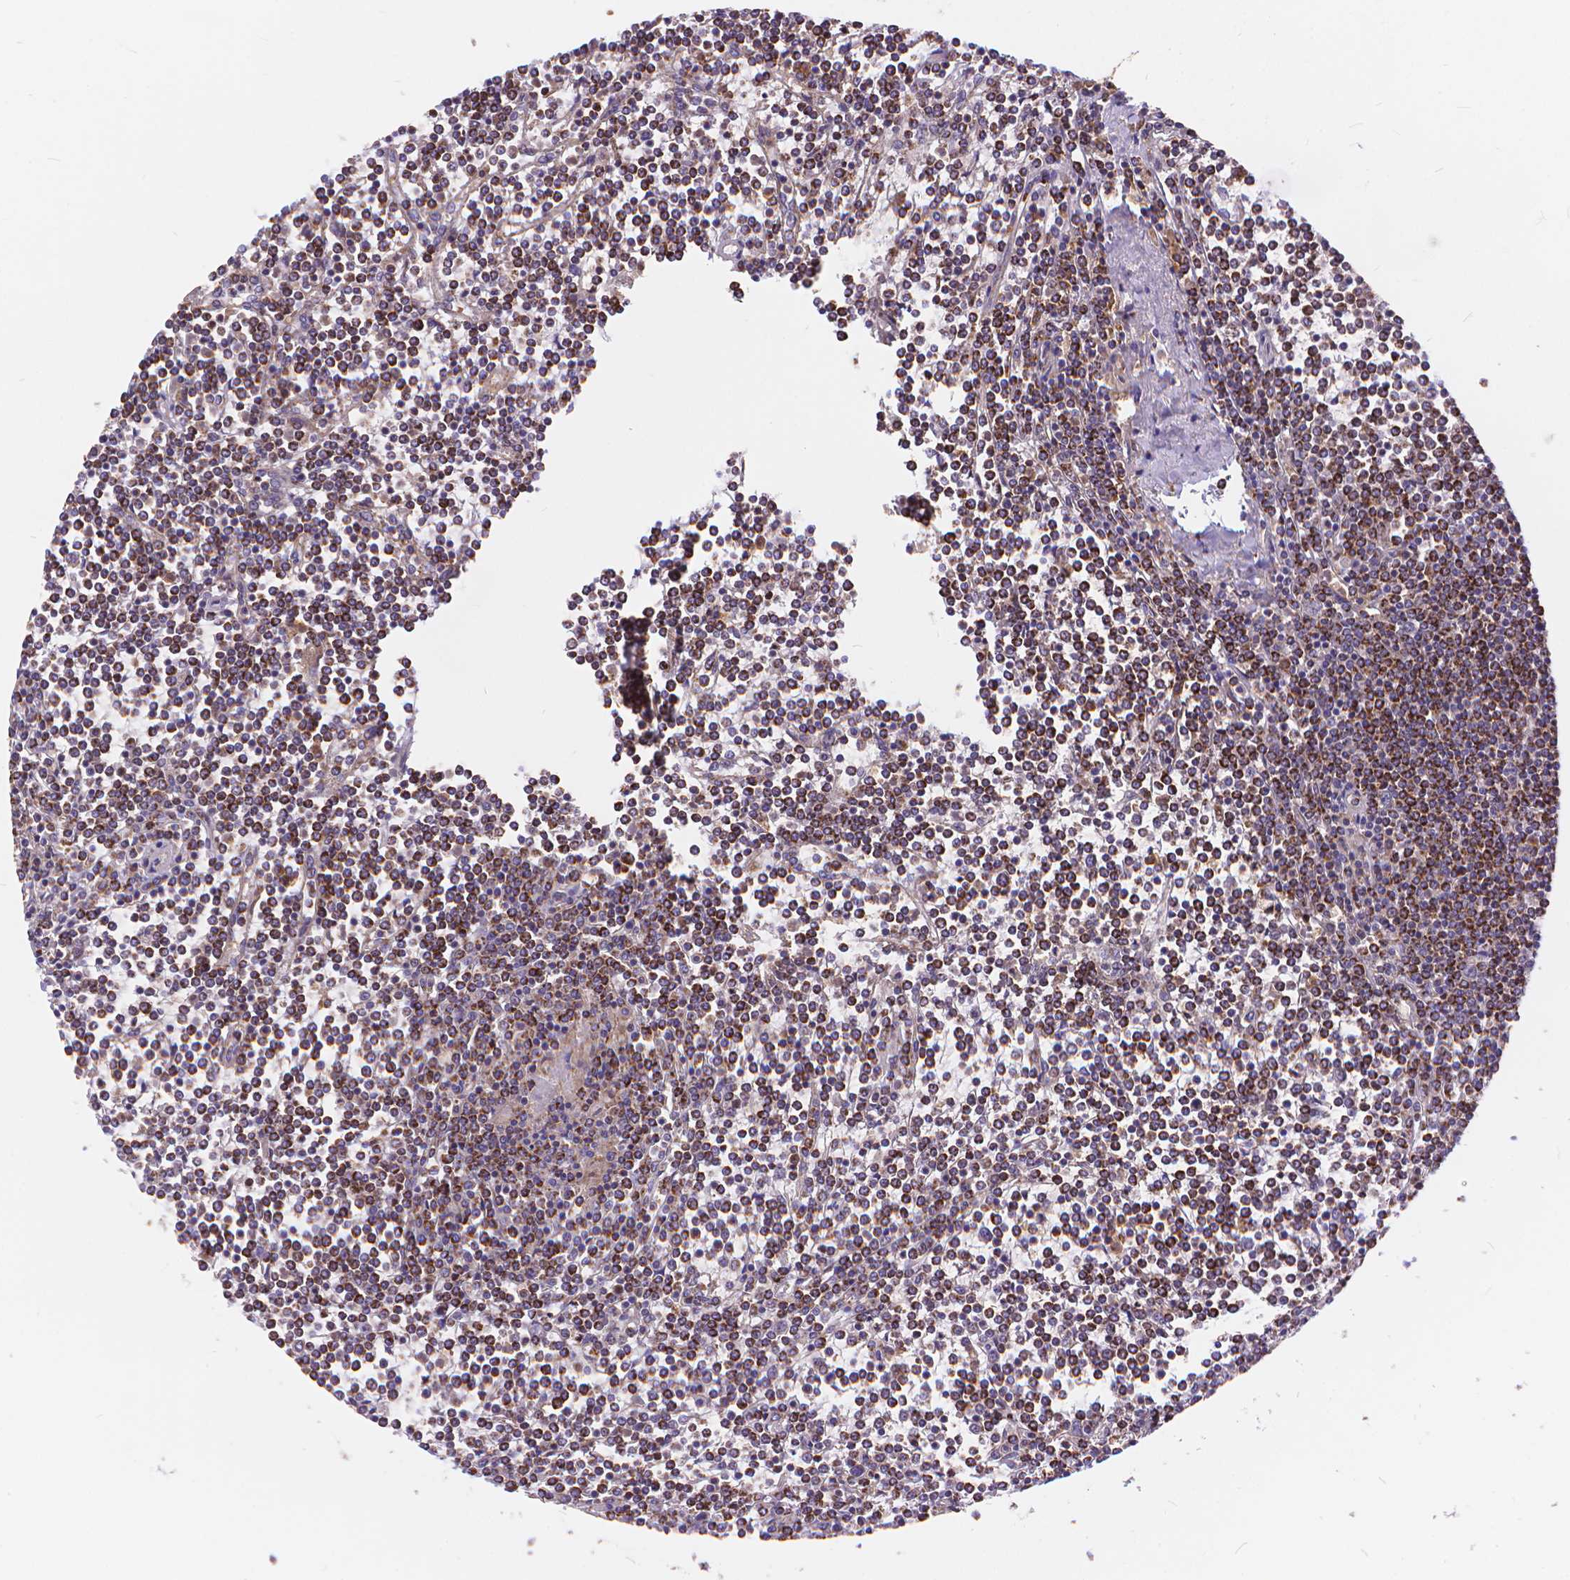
{"staining": {"intensity": "moderate", "quantity": ">75%", "location": "cytoplasmic/membranous"}, "tissue": "lymphoma", "cell_type": "Tumor cells", "image_type": "cancer", "snomed": [{"axis": "morphology", "description": "Malignant lymphoma, non-Hodgkin's type, Low grade"}, {"axis": "topography", "description": "Spleen"}], "caption": "Immunohistochemistry (IHC) staining of low-grade malignant lymphoma, non-Hodgkin's type, which reveals medium levels of moderate cytoplasmic/membranous expression in about >75% of tumor cells indicating moderate cytoplasmic/membranous protein expression. The staining was performed using DAB (3,3'-diaminobenzidine) (brown) for protein detection and nuclei were counterstained in hematoxylin (blue).", "gene": "ARAP1", "patient": {"sex": "female", "age": 19}}